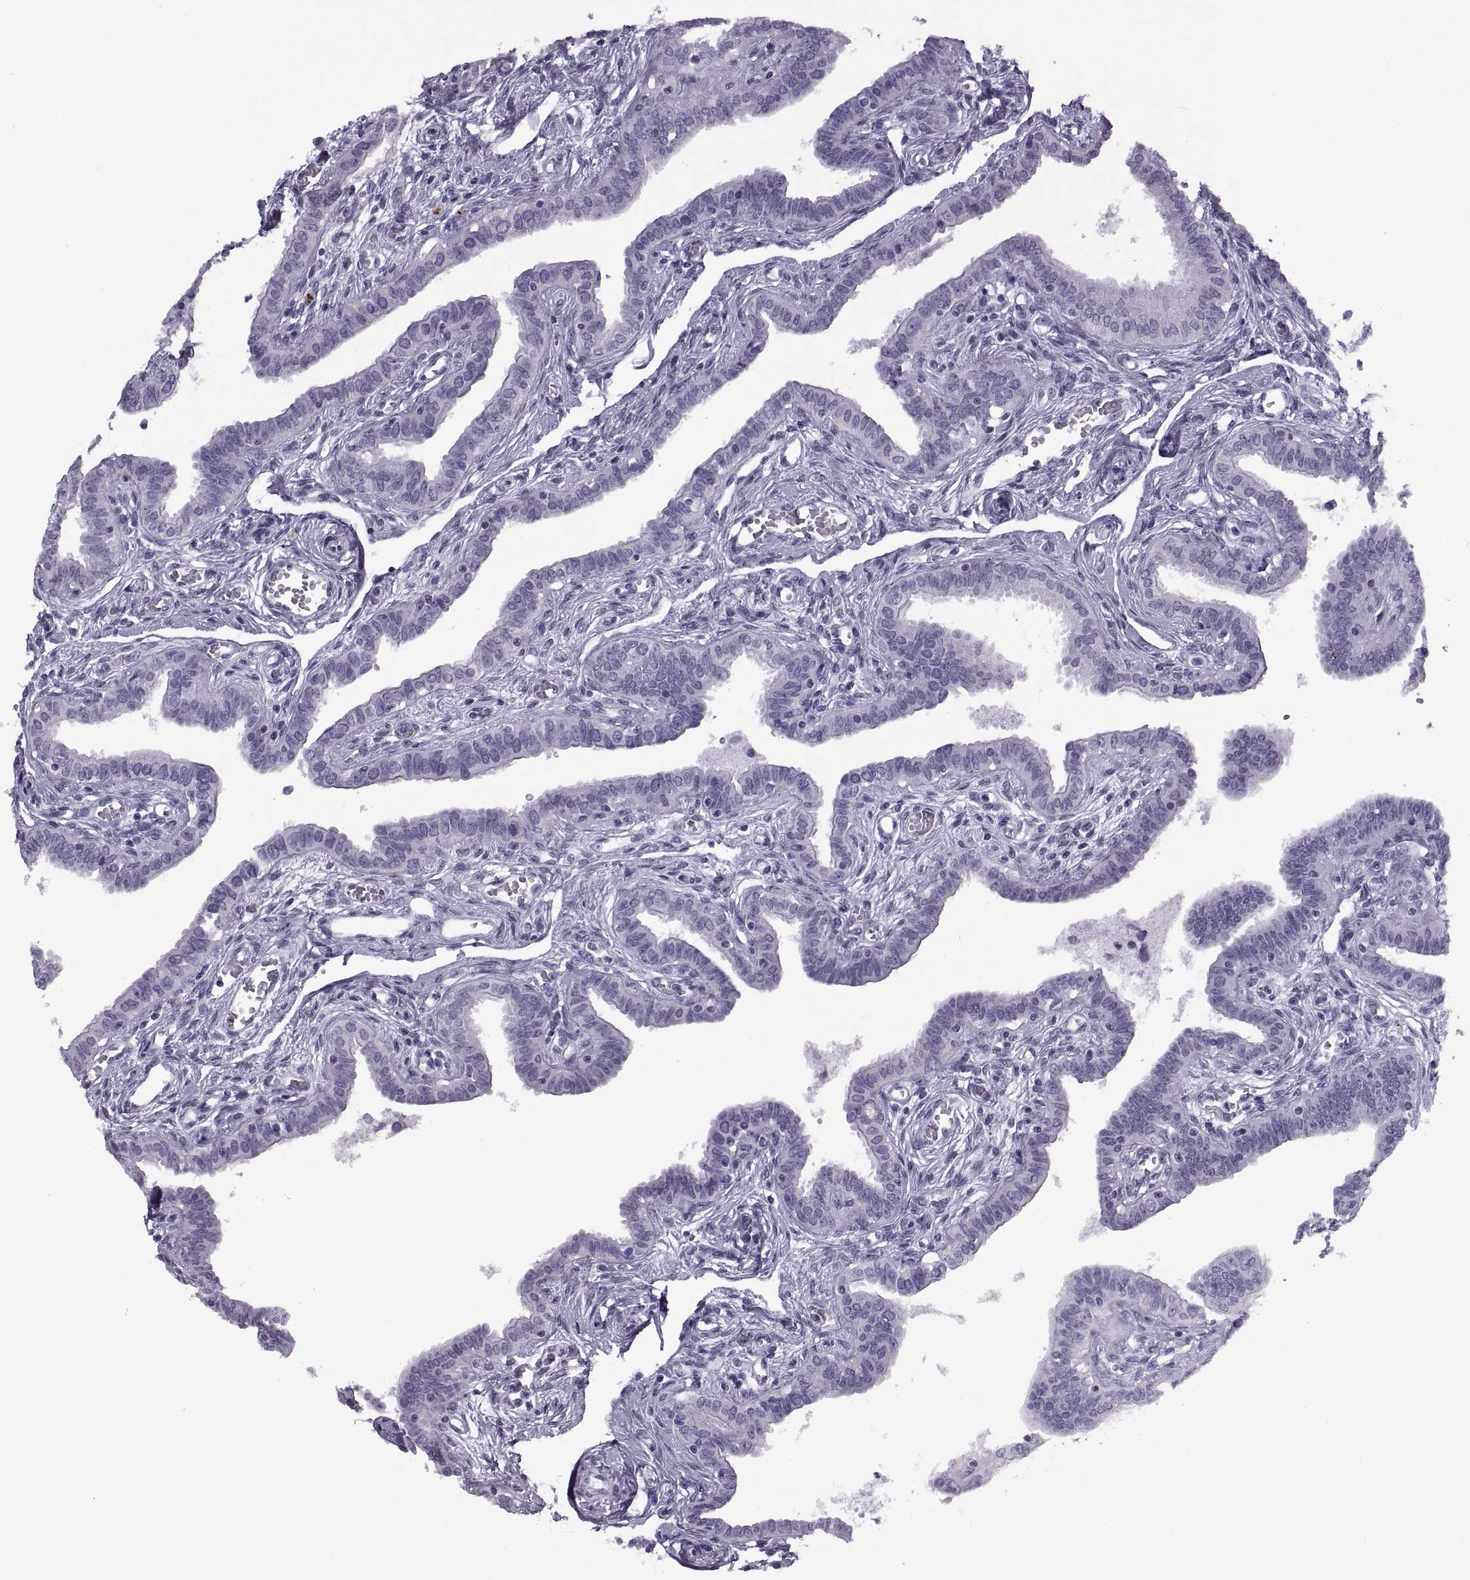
{"staining": {"intensity": "negative", "quantity": "none", "location": "none"}, "tissue": "fallopian tube", "cell_type": "Glandular cells", "image_type": "normal", "snomed": [{"axis": "morphology", "description": "Normal tissue, NOS"}, {"axis": "morphology", "description": "Carcinoma, endometroid"}, {"axis": "topography", "description": "Fallopian tube"}, {"axis": "topography", "description": "Ovary"}], "caption": "A photomicrograph of fallopian tube stained for a protein displays no brown staining in glandular cells. The staining was performed using DAB to visualize the protein expression in brown, while the nuclei were stained in blue with hematoxylin (Magnification: 20x).", "gene": "RLBP1", "patient": {"sex": "female", "age": 42}}